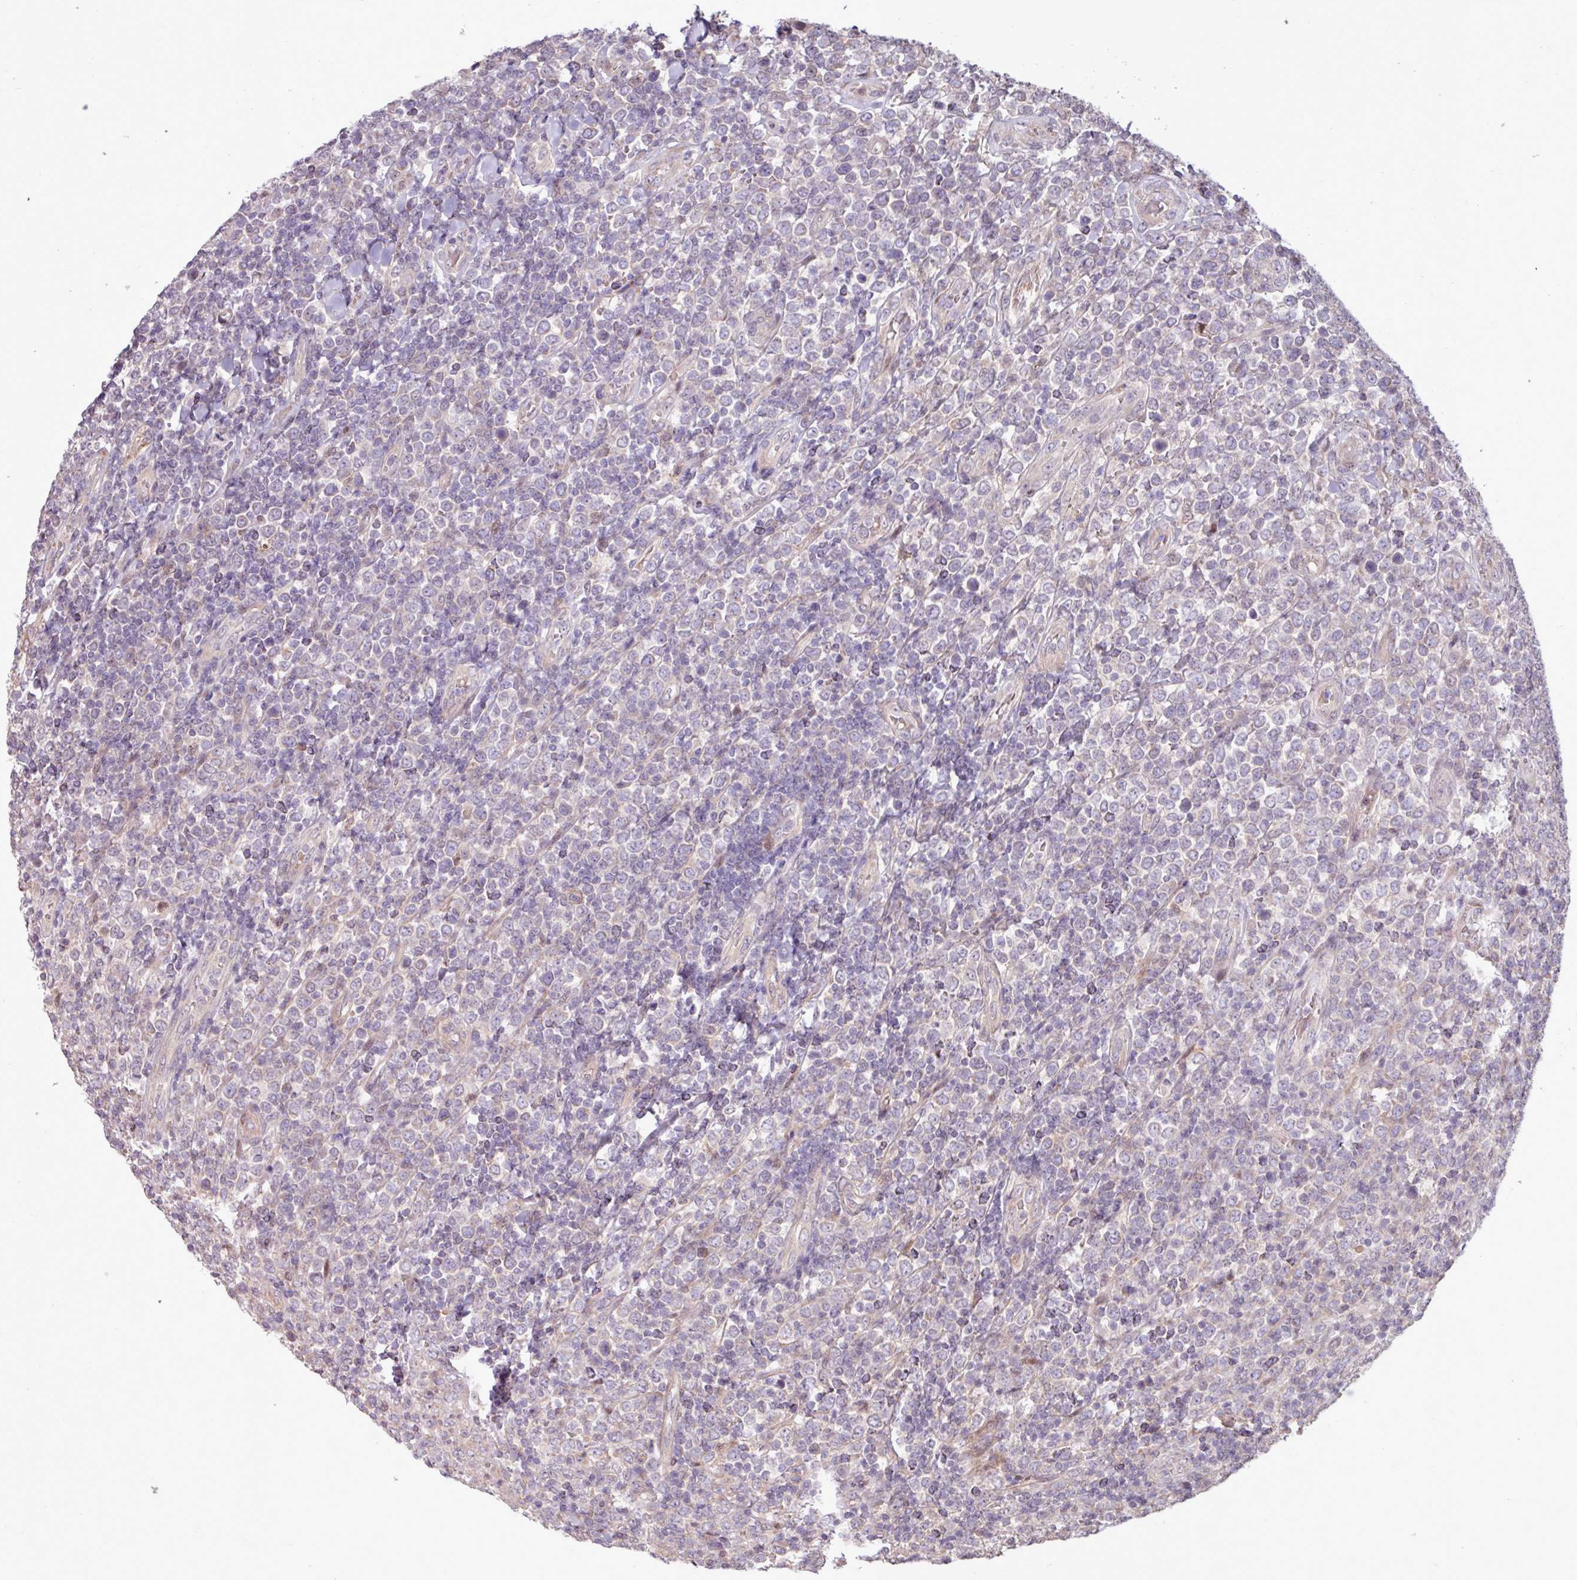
{"staining": {"intensity": "weak", "quantity": "<25%", "location": "cytoplasmic/membranous"}, "tissue": "lymphoma", "cell_type": "Tumor cells", "image_type": "cancer", "snomed": [{"axis": "morphology", "description": "Malignant lymphoma, non-Hodgkin's type, High grade"}, {"axis": "topography", "description": "Soft tissue"}], "caption": "Image shows no significant protein positivity in tumor cells of high-grade malignant lymphoma, non-Hodgkin's type.", "gene": "PDPR", "patient": {"sex": "female", "age": 56}}